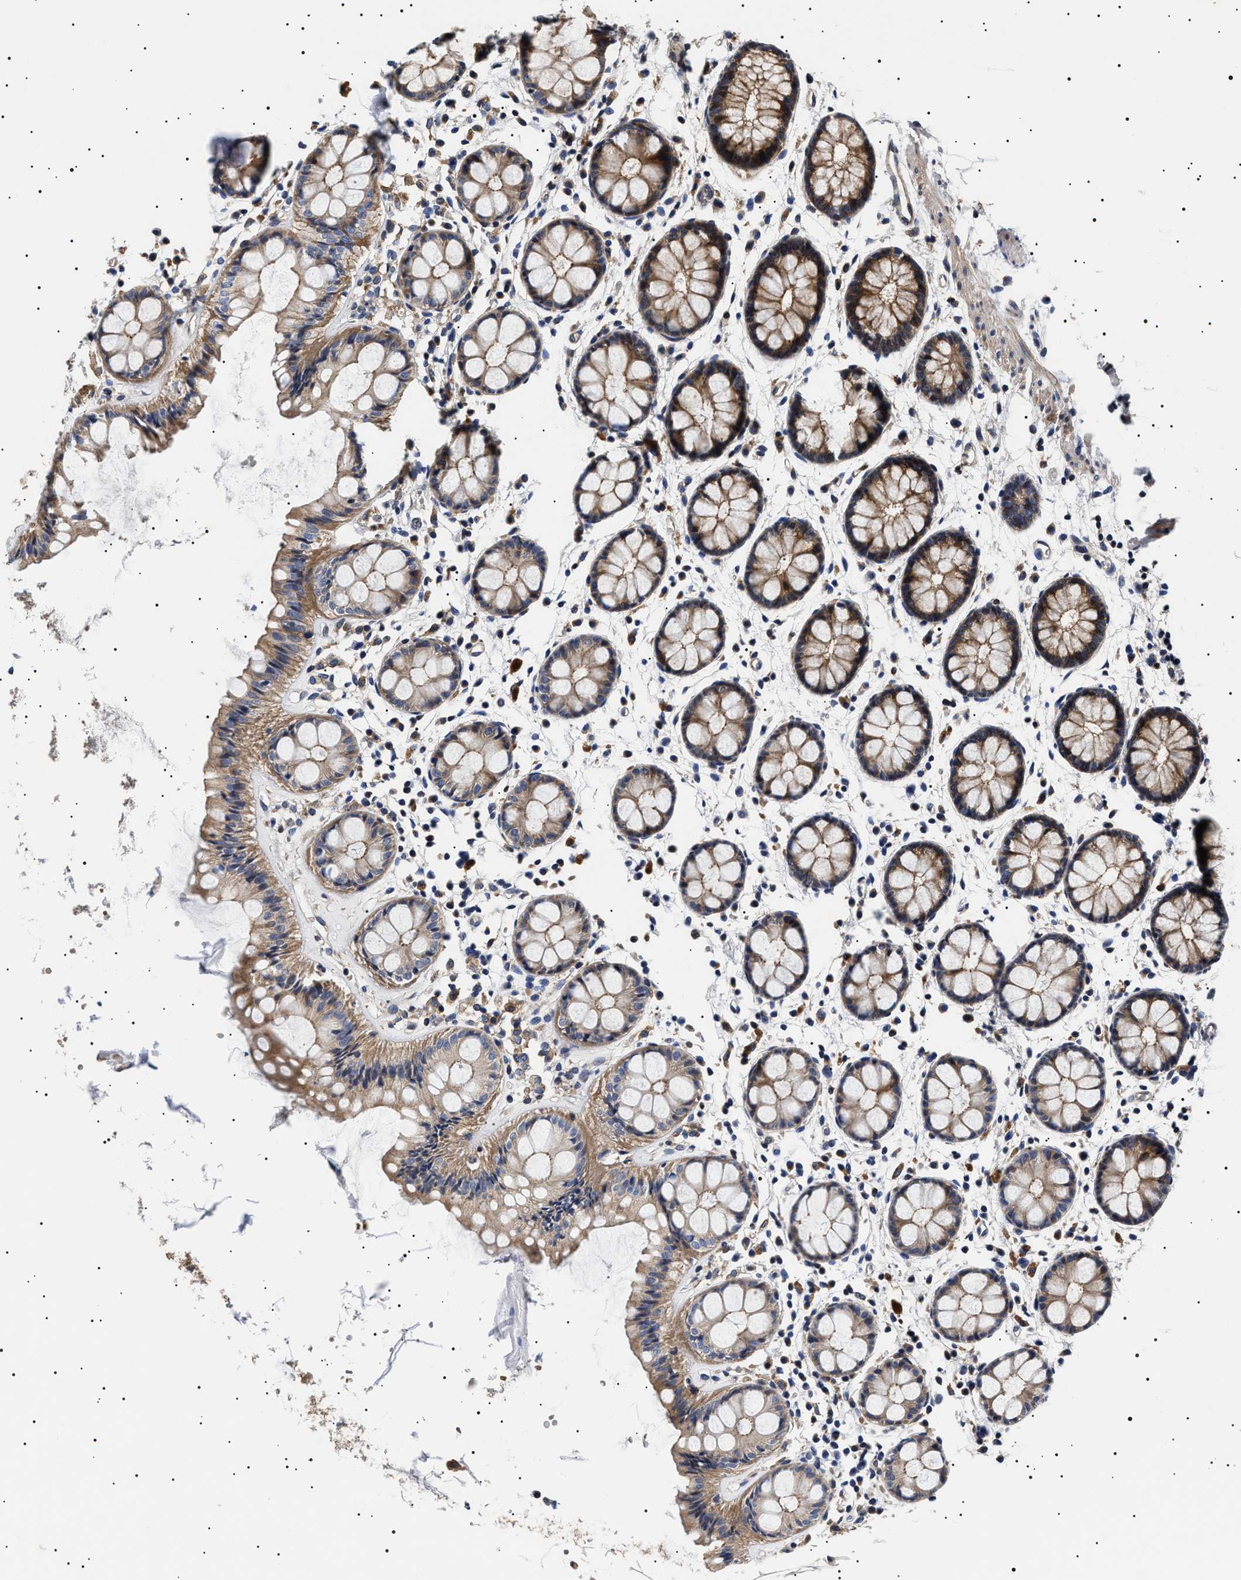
{"staining": {"intensity": "moderate", "quantity": ">75%", "location": "cytoplasmic/membranous"}, "tissue": "rectum", "cell_type": "Glandular cells", "image_type": "normal", "snomed": [{"axis": "morphology", "description": "Normal tissue, NOS"}, {"axis": "topography", "description": "Rectum"}], "caption": "Brown immunohistochemical staining in normal human rectum displays moderate cytoplasmic/membranous staining in approximately >75% of glandular cells.", "gene": "SLC4A7", "patient": {"sex": "female", "age": 66}}